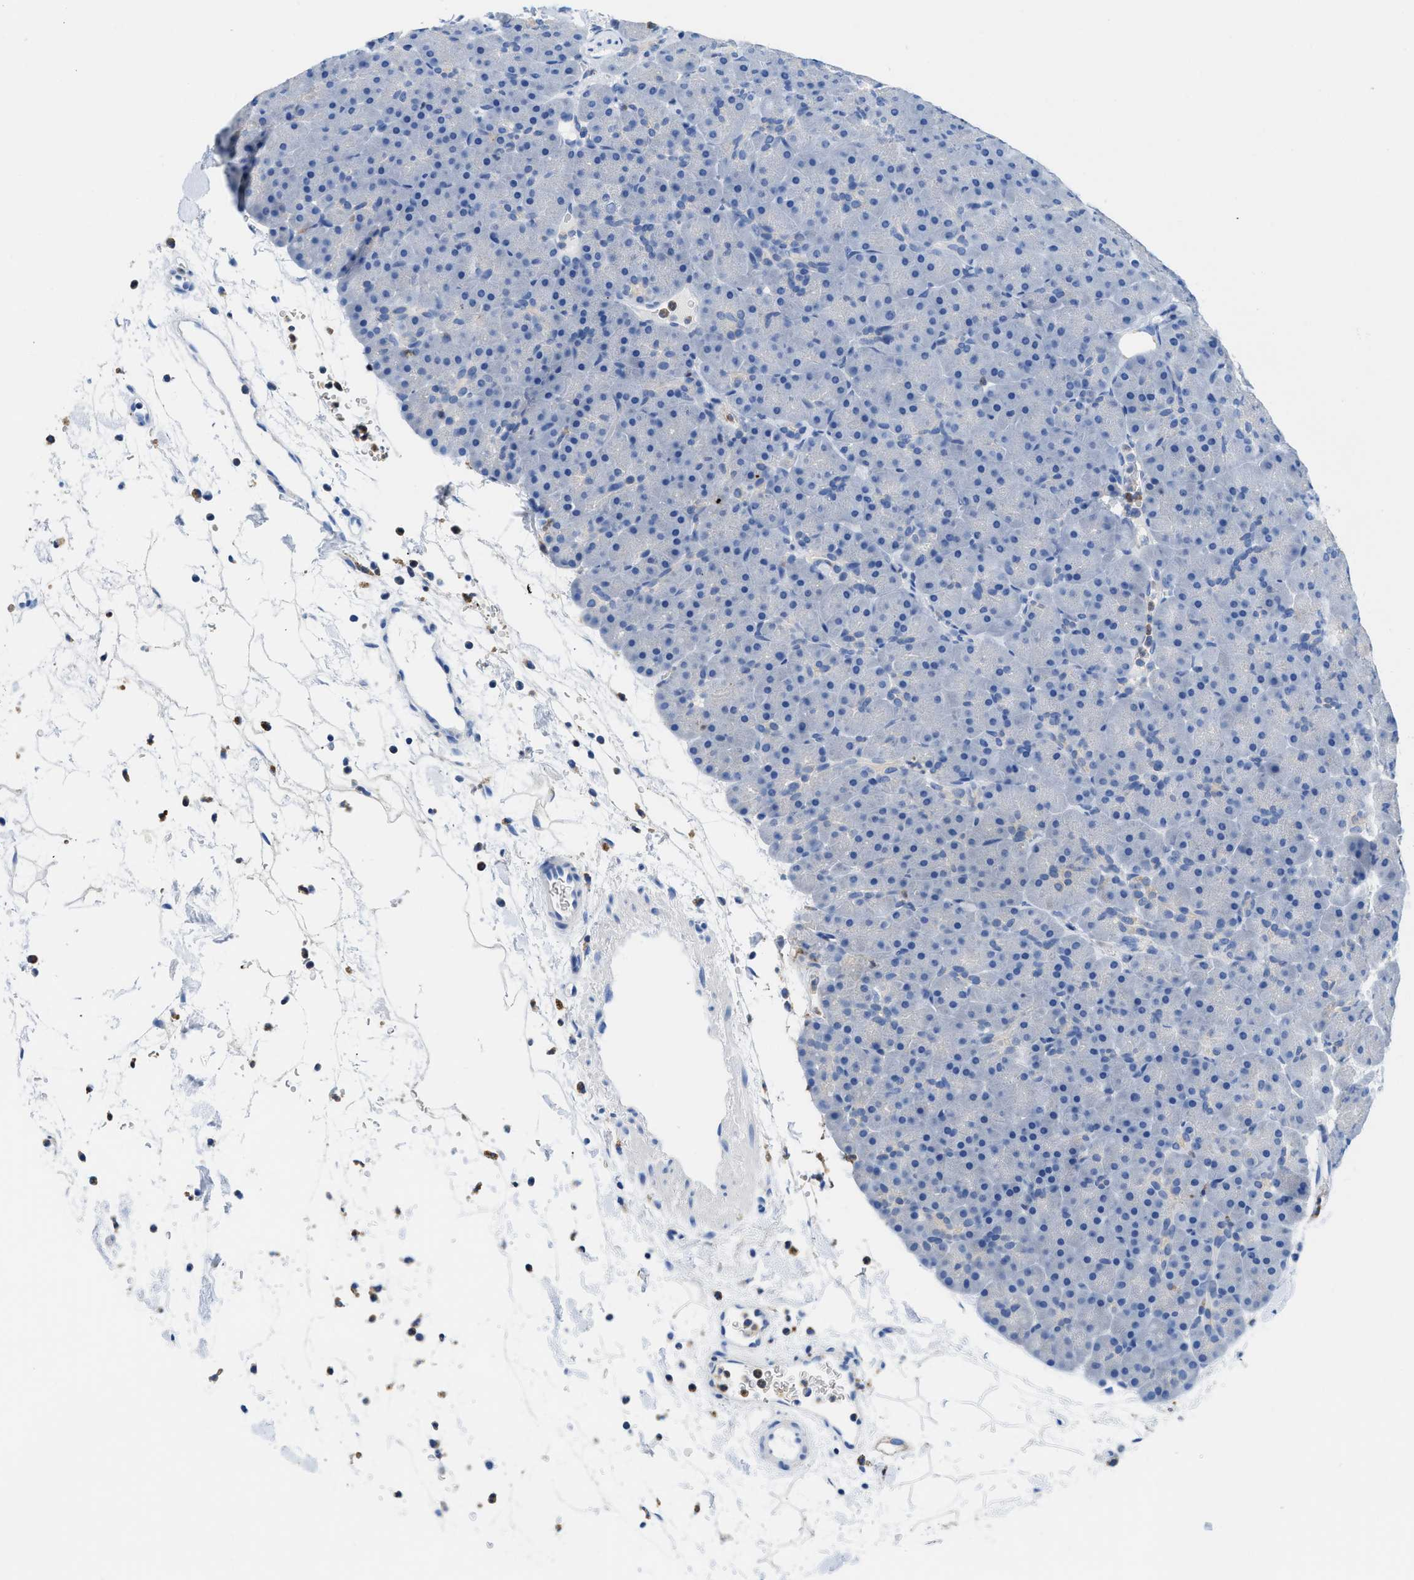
{"staining": {"intensity": "negative", "quantity": "none", "location": "none"}, "tissue": "pancreas", "cell_type": "Exocrine glandular cells", "image_type": "normal", "snomed": [{"axis": "morphology", "description": "Normal tissue, NOS"}, {"axis": "topography", "description": "Pancreas"}], "caption": "This is a photomicrograph of IHC staining of unremarkable pancreas, which shows no staining in exocrine glandular cells. Brightfield microscopy of IHC stained with DAB (brown) and hematoxylin (blue), captured at high magnification.", "gene": "NEB", "patient": {"sex": "male", "age": 66}}